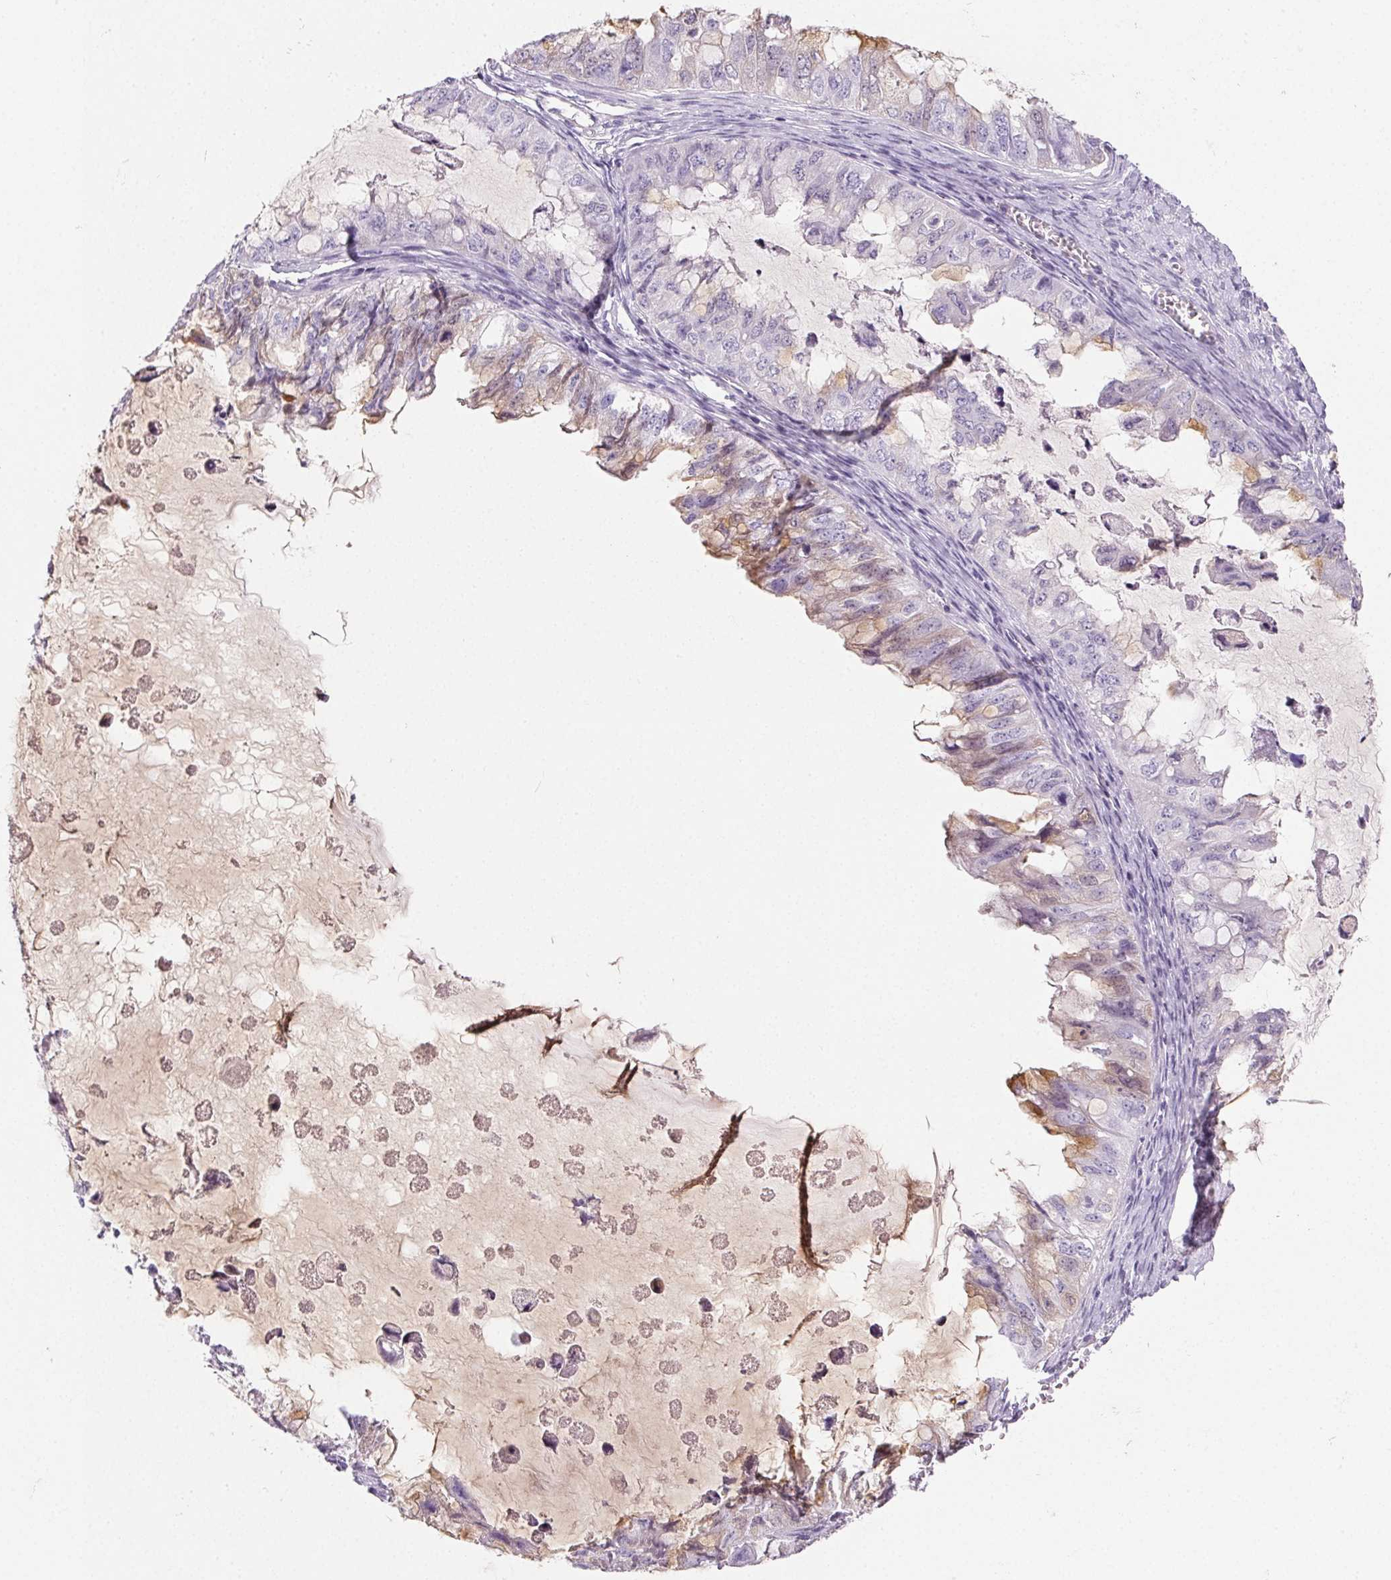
{"staining": {"intensity": "moderate", "quantity": "<25%", "location": "cytoplasmic/membranous"}, "tissue": "ovarian cancer", "cell_type": "Tumor cells", "image_type": "cancer", "snomed": [{"axis": "morphology", "description": "Cystadenocarcinoma, mucinous, NOS"}, {"axis": "topography", "description": "Ovary"}], "caption": "Immunohistochemistry (IHC) micrograph of neoplastic tissue: mucinous cystadenocarcinoma (ovarian) stained using immunohistochemistry reveals low levels of moderate protein expression localized specifically in the cytoplasmic/membranous of tumor cells, appearing as a cytoplasmic/membranous brown color.", "gene": "PRSS3", "patient": {"sex": "female", "age": 72}}